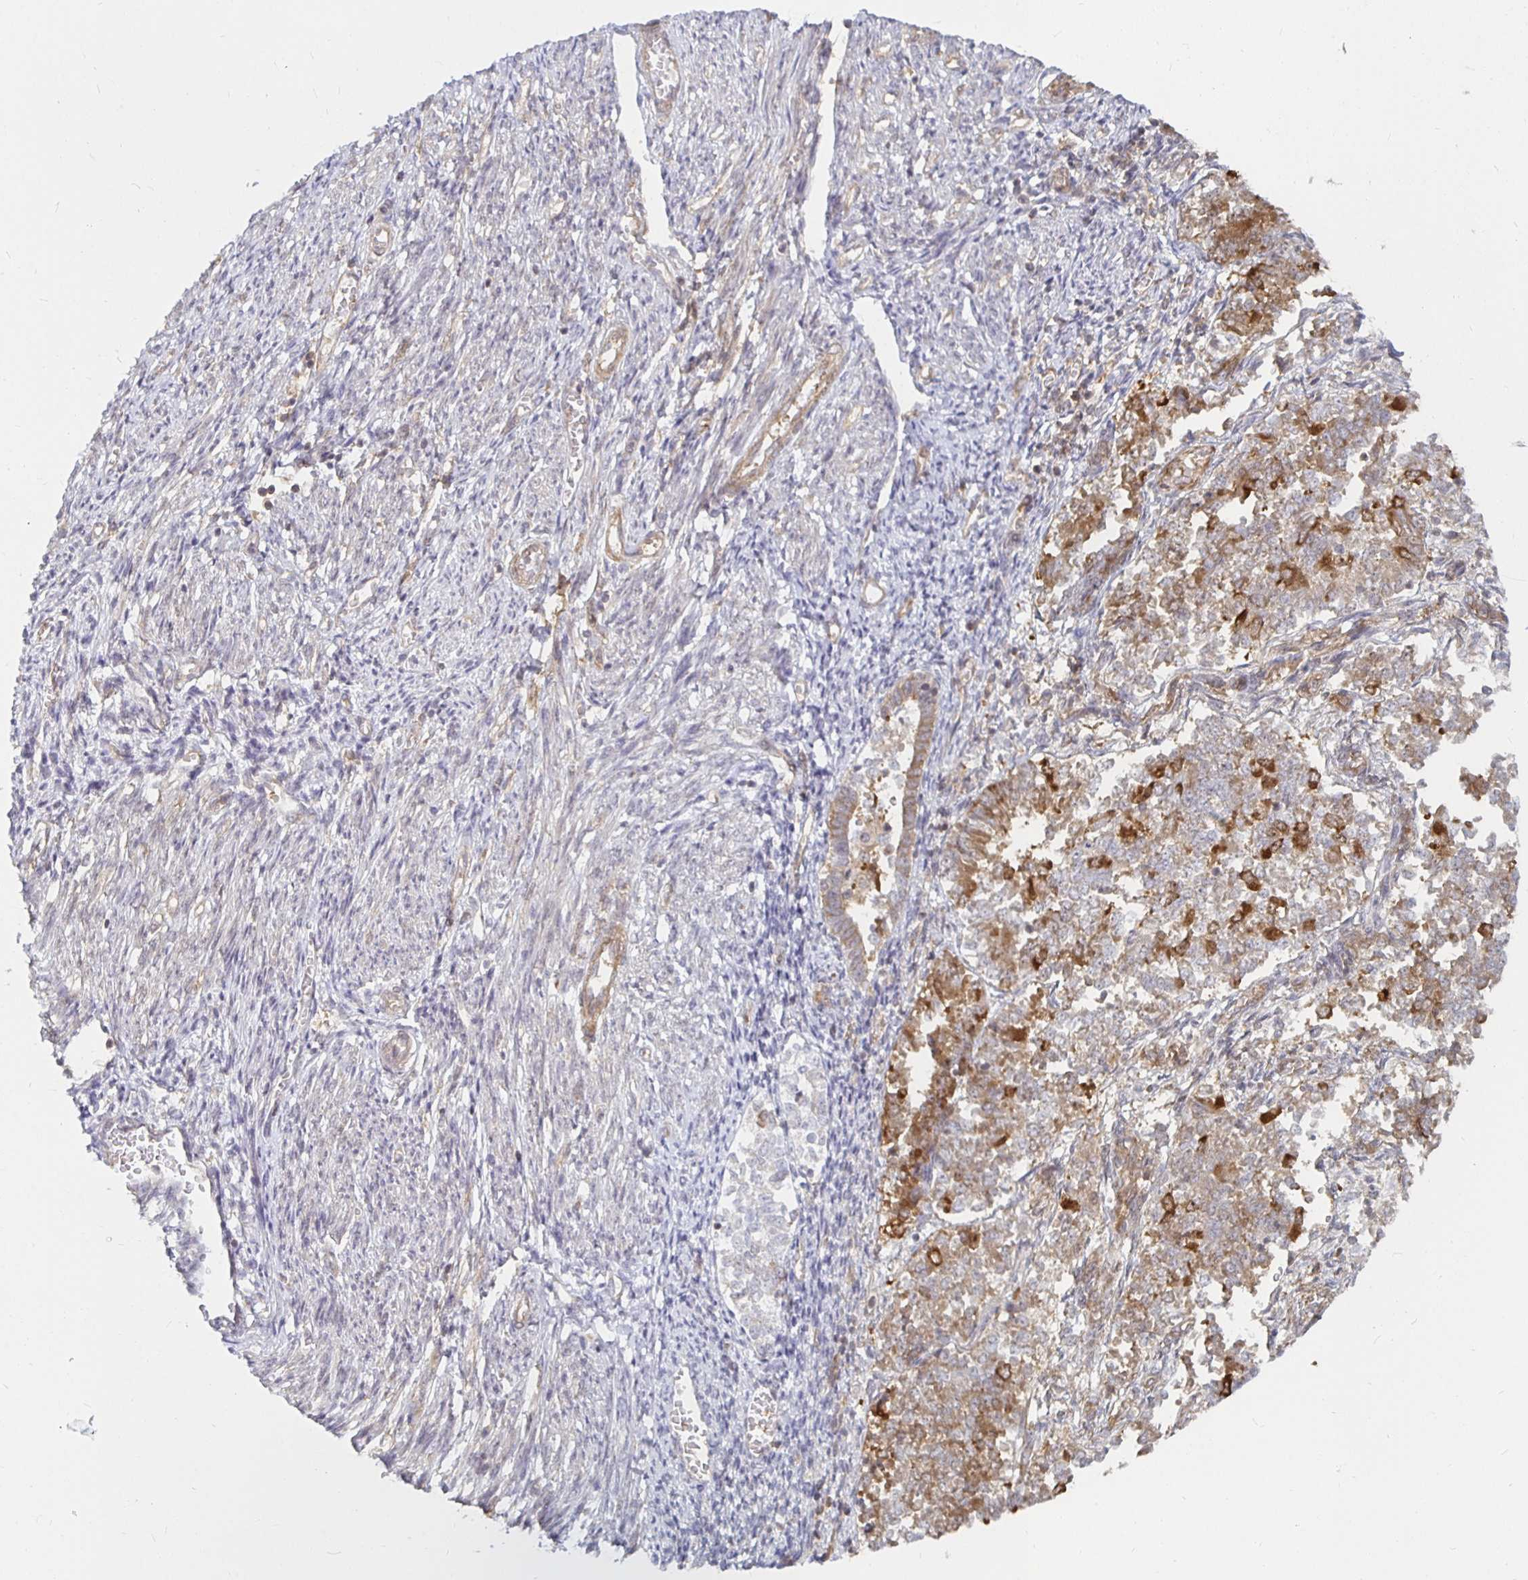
{"staining": {"intensity": "moderate", "quantity": ">75%", "location": "cytoplasmic/membranous"}, "tissue": "endometrial cancer", "cell_type": "Tumor cells", "image_type": "cancer", "snomed": [{"axis": "morphology", "description": "Adenocarcinoma, NOS"}, {"axis": "topography", "description": "Endometrium"}], "caption": "IHC histopathology image of neoplastic tissue: endometrial adenocarcinoma stained using immunohistochemistry (IHC) demonstrates medium levels of moderate protein expression localized specifically in the cytoplasmic/membranous of tumor cells, appearing as a cytoplasmic/membranous brown color.", "gene": "PDAP1", "patient": {"sex": "female", "age": 65}}